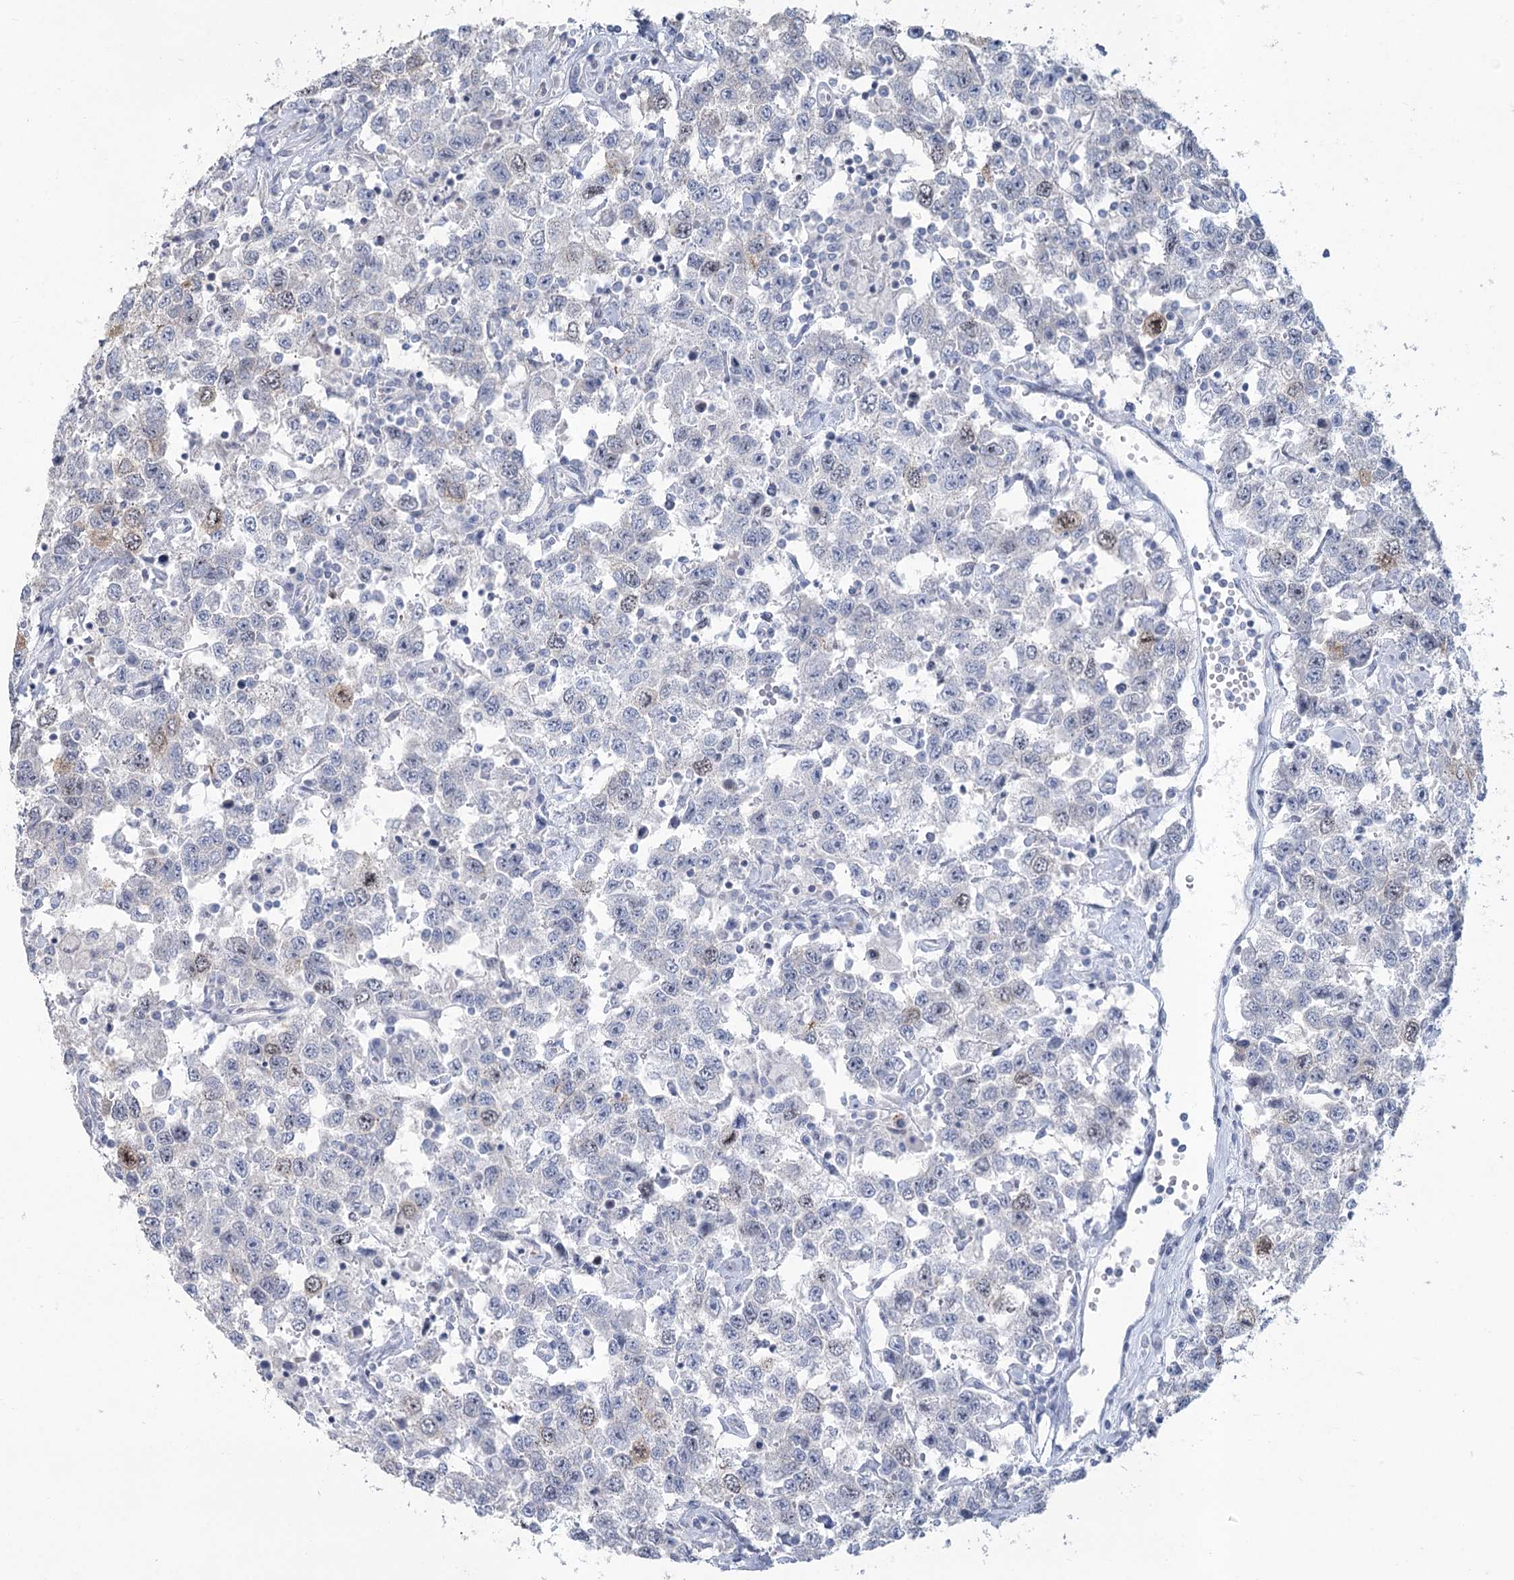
{"staining": {"intensity": "weak", "quantity": "<25%", "location": "nuclear"}, "tissue": "testis cancer", "cell_type": "Tumor cells", "image_type": "cancer", "snomed": [{"axis": "morphology", "description": "Seminoma, NOS"}, {"axis": "topography", "description": "Testis"}], "caption": "The photomicrograph shows no significant positivity in tumor cells of testis cancer (seminoma).", "gene": "ABITRAM", "patient": {"sex": "male", "age": 41}}